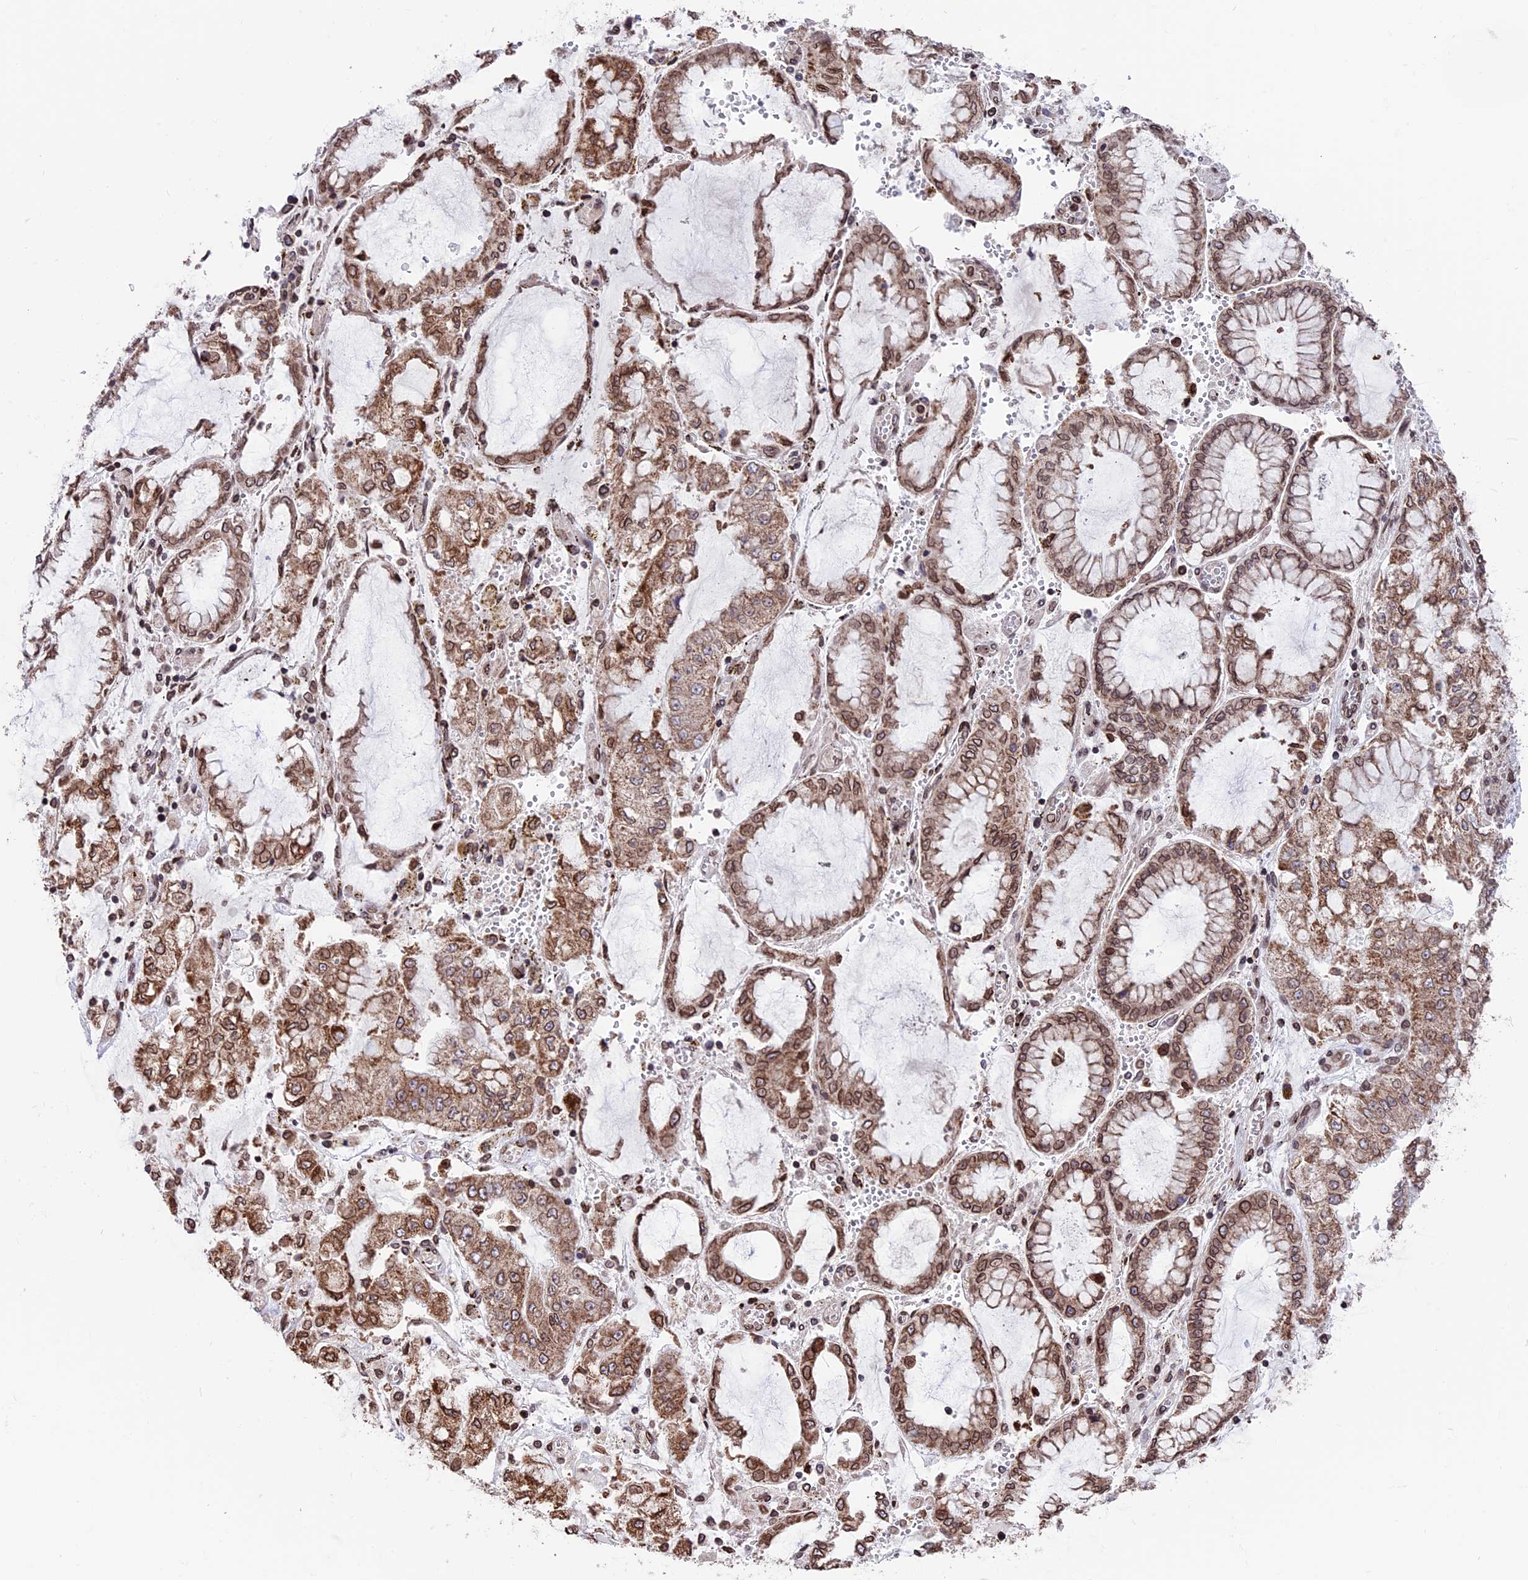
{"staining": {"intensity": "moderate", "quantity": ">75%", "location": "cytoplasmic/membranous,nuclear"}, "tissue": "stomach cancer", "cell_type": "Tumor cells", "image_type": "cancer", "snomed": [{"axis": "morphology", "description": "Adenocarcinoma, NOS"}, {"axis": "topography", "description": "Stomach"}], "caption": "High-power microscopy captured an immunohistochemistry (IHC) image of stomach adenocarcinoma, revealing moderate cytoplasmic/membranous and nuclear staining in approximately >75% of tumor cells. (DAB (3,3'-diaminobenzidine) IHC, brown staining for protein, blue staining for nuclei).", "gene": "PTCHD4", "patient": {"sex": "male", "age": 76}}